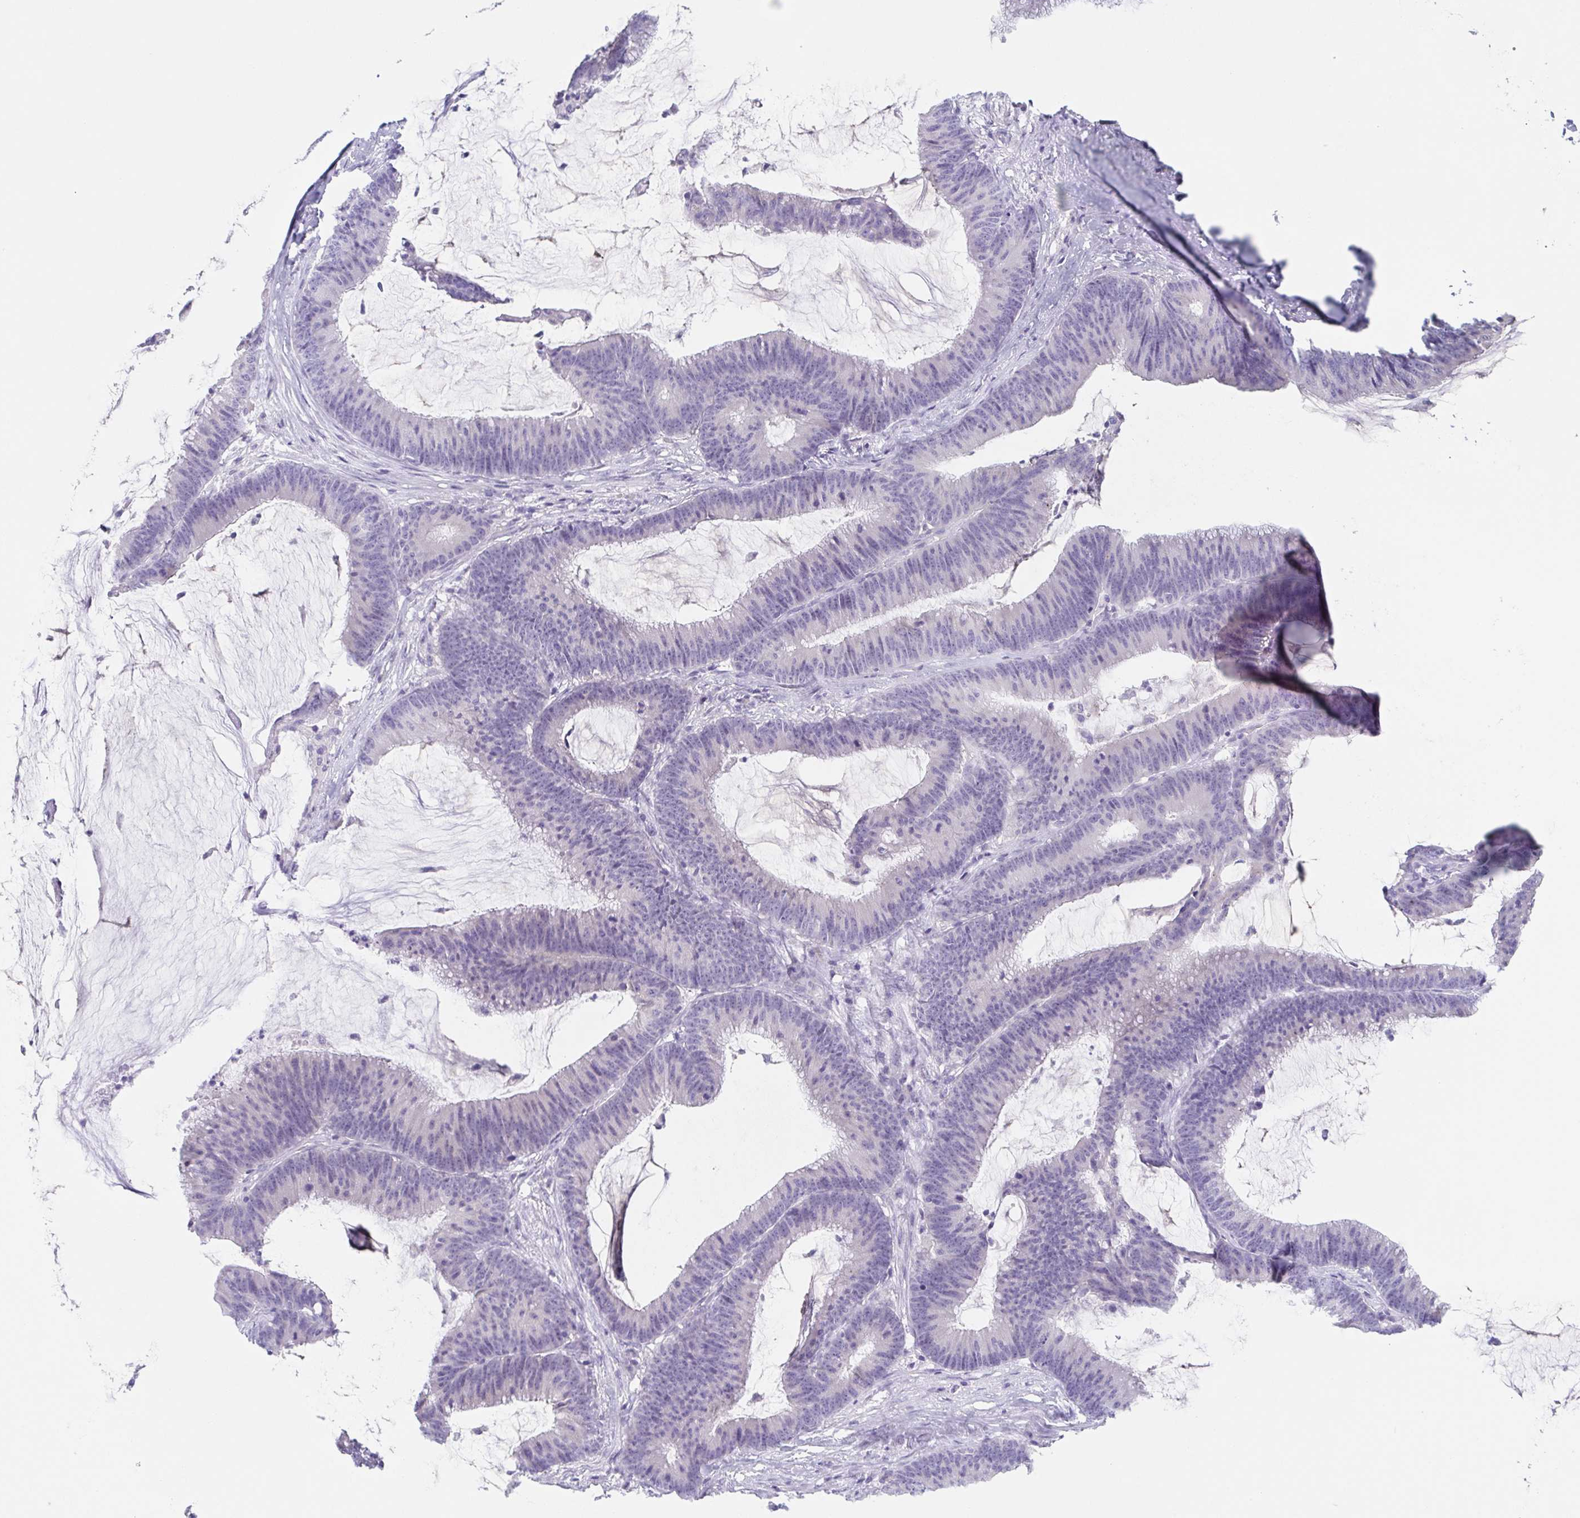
{"staining": {"intensity": "negative", "quantity": "none", "location": "none"}, "tissue": "colorectal cancer", "cell_type": "Tumor cells", "image_type": "cancer", "snomed": [{"axis": "morphology", "description": "Adenocarcinoma, NOS"}, {"axis": "topography", "description": "Colon"}], "caption": "An immunohistochemistry (IHC) micrograph of colorectal adenocarcinoma is shown. There is no staining in tumor cells of colorectal adenocarcinoma.", "gene": "HTR2A", "patient": {"sex": "female", "age": 78}}